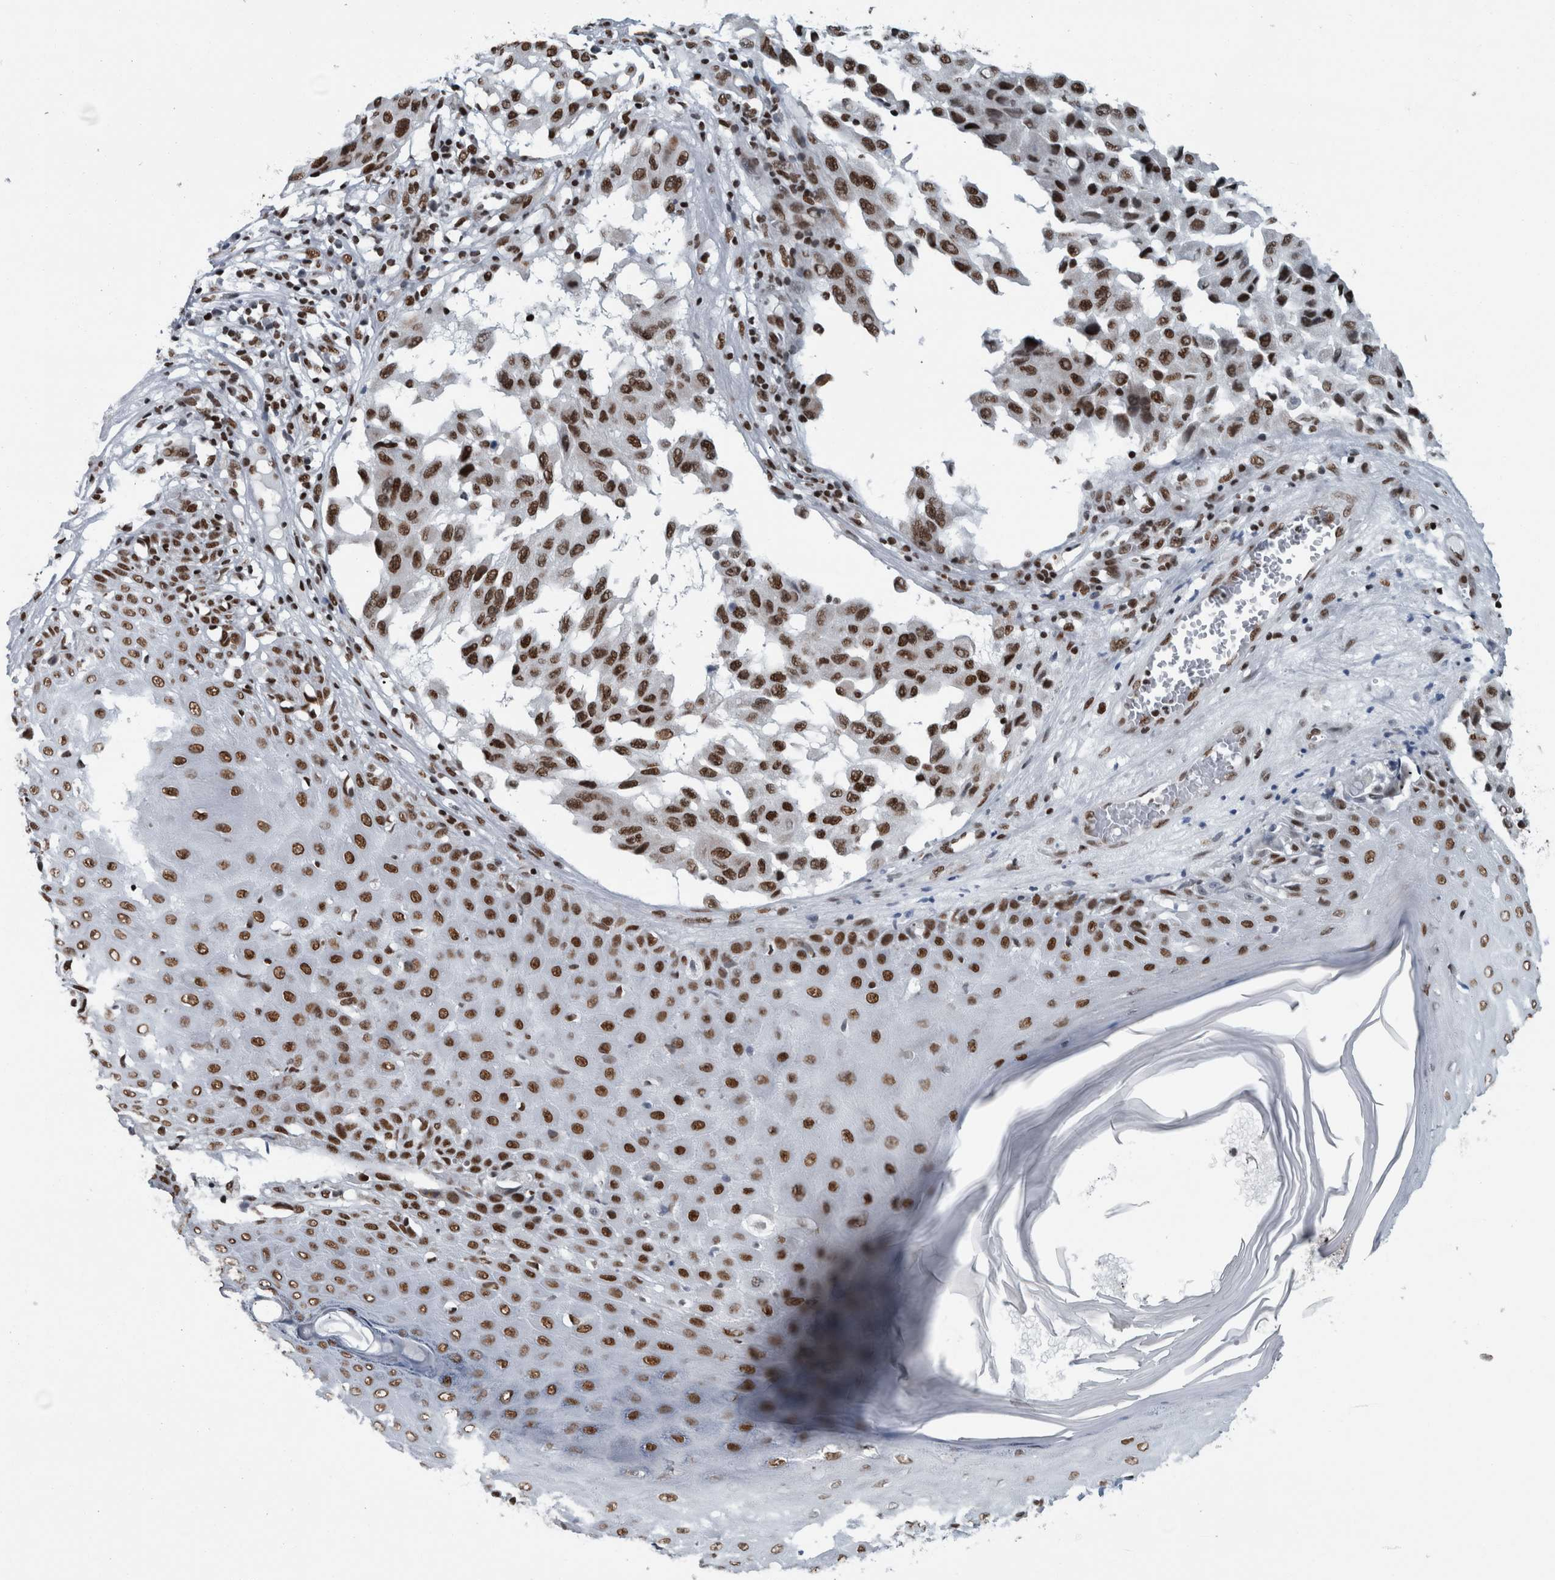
{"staining": {"intensity": "strong", "quantity": ">75%", "location": "nuclear"}, "tissue": "melanoma", "cell_type": "Tumor cells", "image_type": "cancer", "snomed": [{"axis": "morphology", "description": "Malignant melanoma, NOS"}, {"axis": "topography", "description": "Skin"}], "caption": "Malignant melanoma tissue reveals strong nuclear positivity in approximately >75% of tumor cells", "gene": "DNMT3A", "patient": {"sex": "male", "age": 30}}